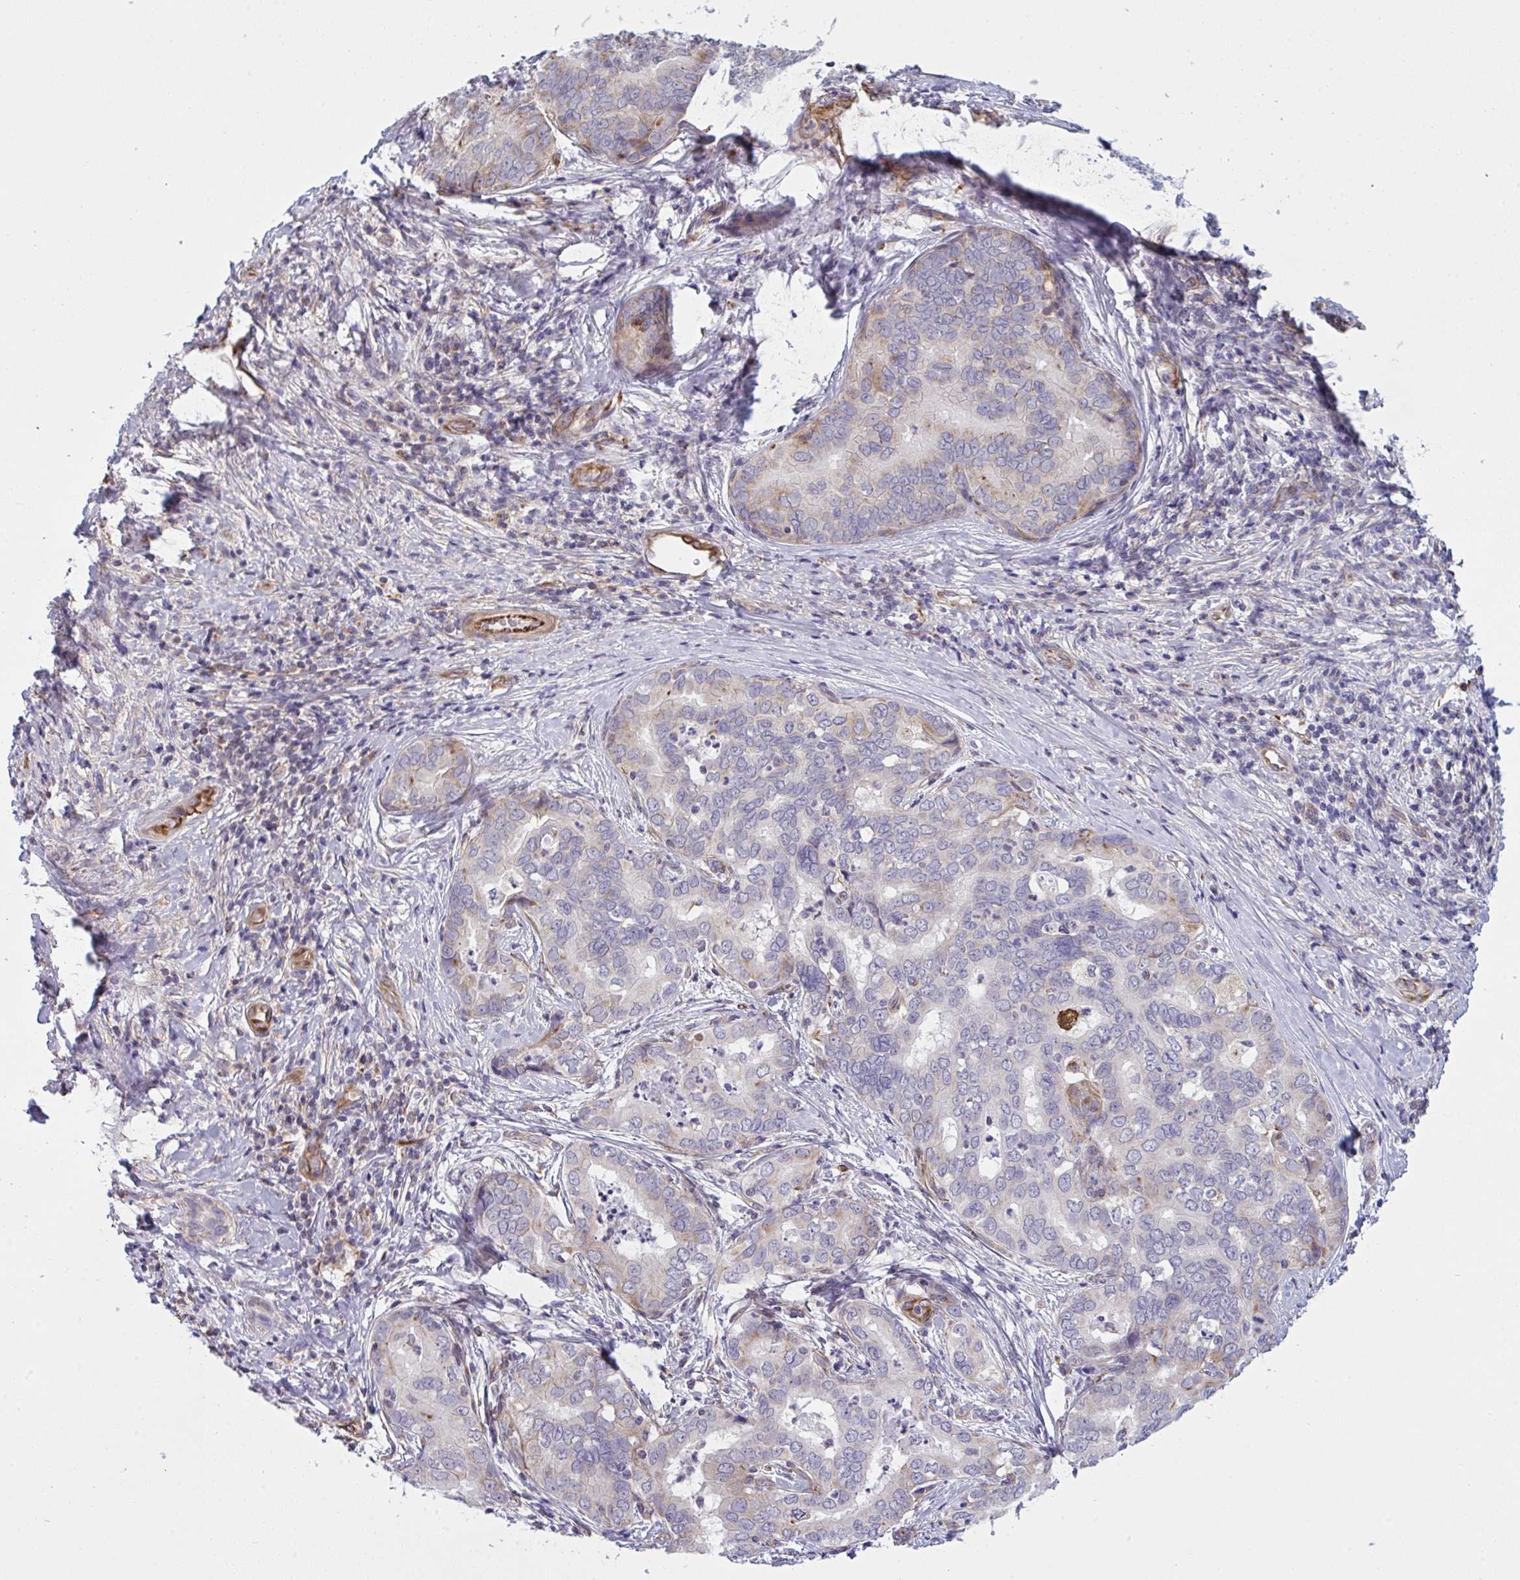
{"staining": {"intensity": "strong", "quantity": "<25%", "location": "cytoplasmic/membranous"}, "tissue": "liver cancer", "cell_type": "Tumor cells", "image_type": "cancer", "snomed": [{"axis": "morphology", "description": "Cholangiocarcinoma"}, {"axis": "topography", "description": "Liver"}], "caption": "An image of liver cancer (cholangiocarcinoma) stained for a protein displays strong cytoplasmic/membranous brown staining in tumor cells.", "gene": "DCBLD1", "patient": {"sex": "female", "age": 64}}